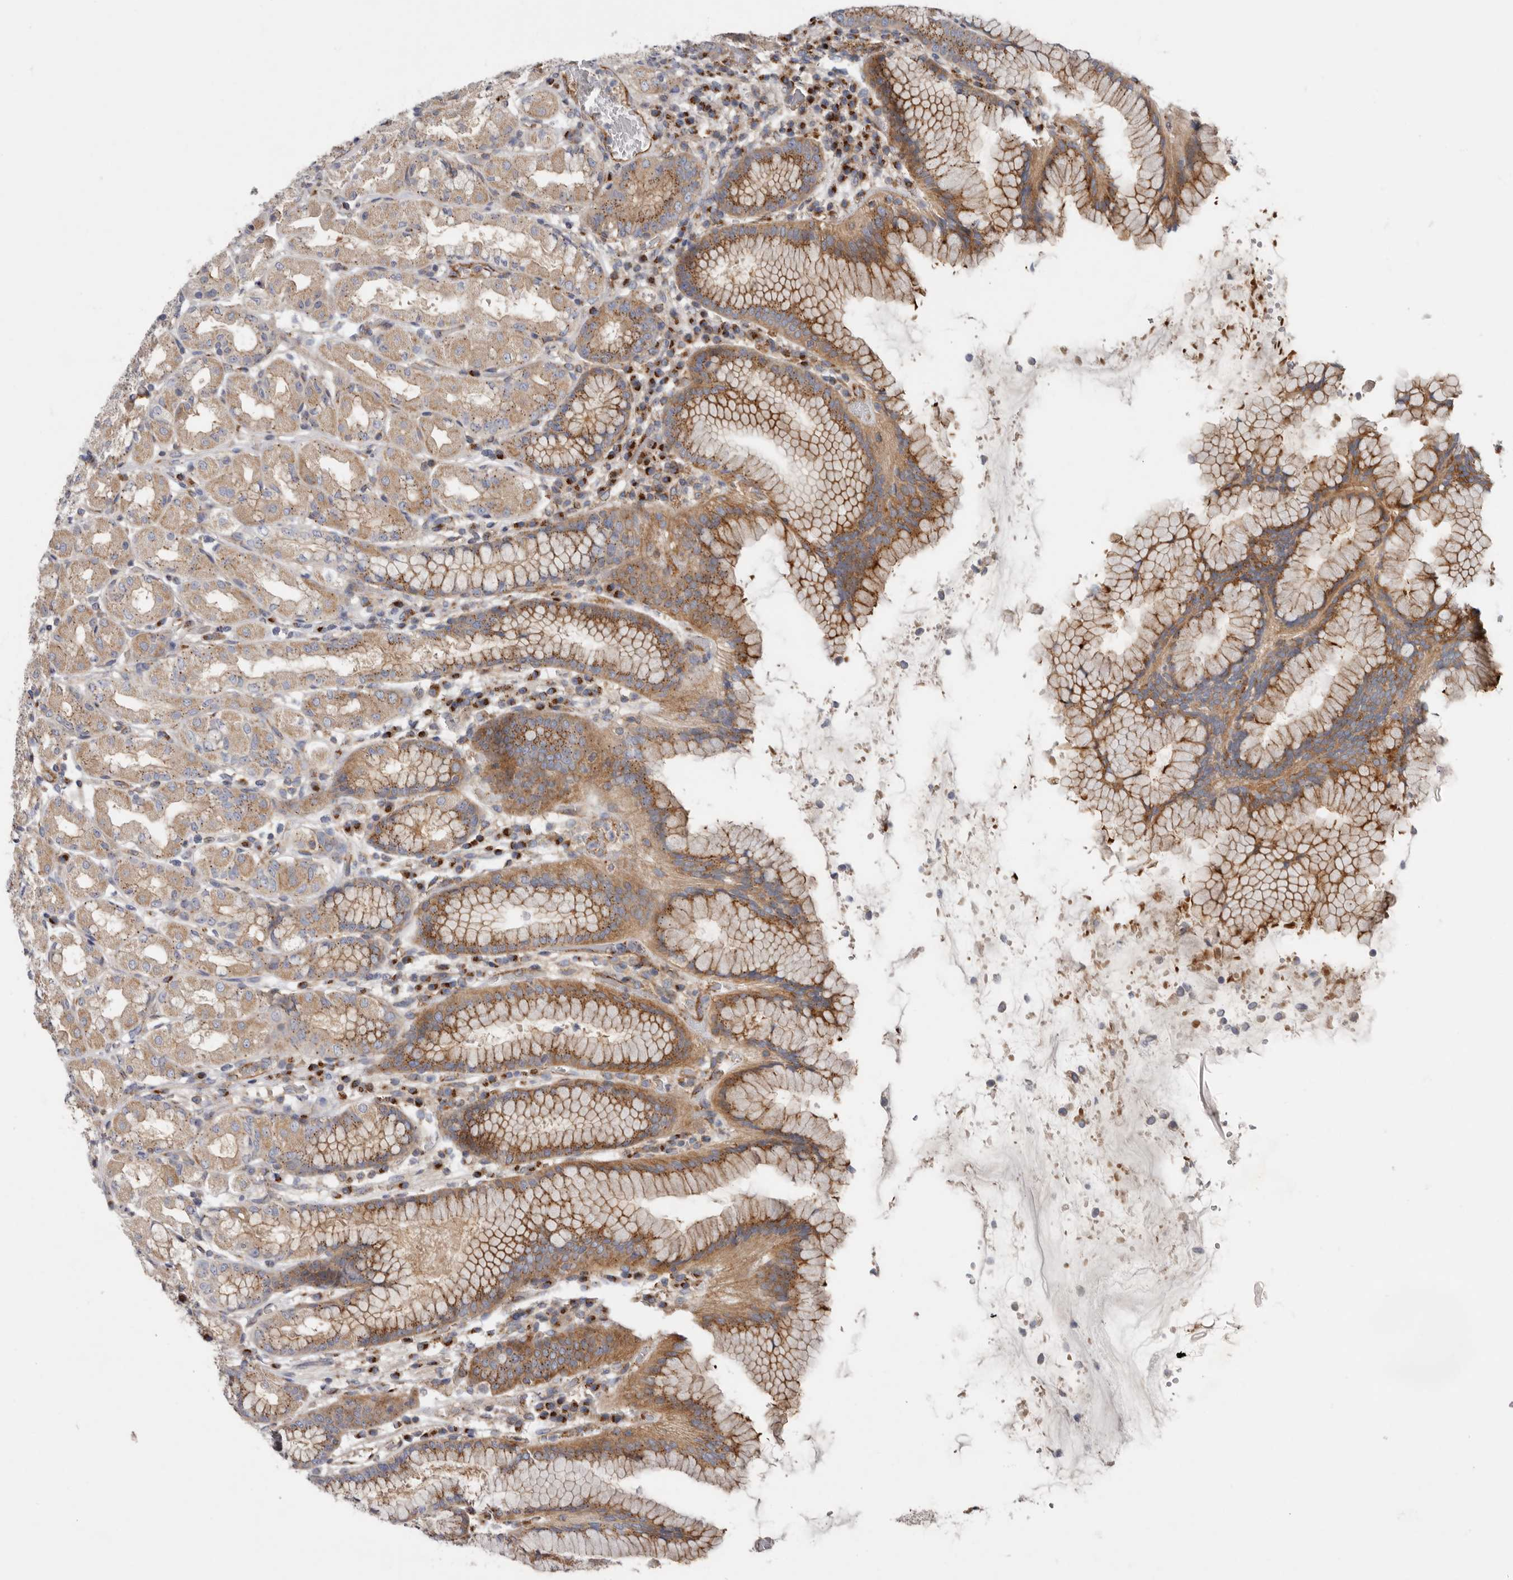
{"staining": {"intensity": "moderate", "quantity": ">75%", "location": "cytoplasmic/membranous"}, "tissue": "stomach", "cell_type": "Glandular cells", "image_type": "normal", "snomed": [{"axis": "morphology", "description": "Normal tissue, NOS"}, {"axis": "topography", "description": "Stomach"}, {"axis": "topography", "description": "Stomach, lower"}], "caption": "An IHC histopathology image of benign tissue is shown. Protein staining in brown labels moderate cytoplasmic/membranous positivity in stomach within glandular cells. (Brightfield microscopy of DAB IHC at high magnification).", "gene": "LUZP1", "patient": {"sex": "female", "age": 56}}